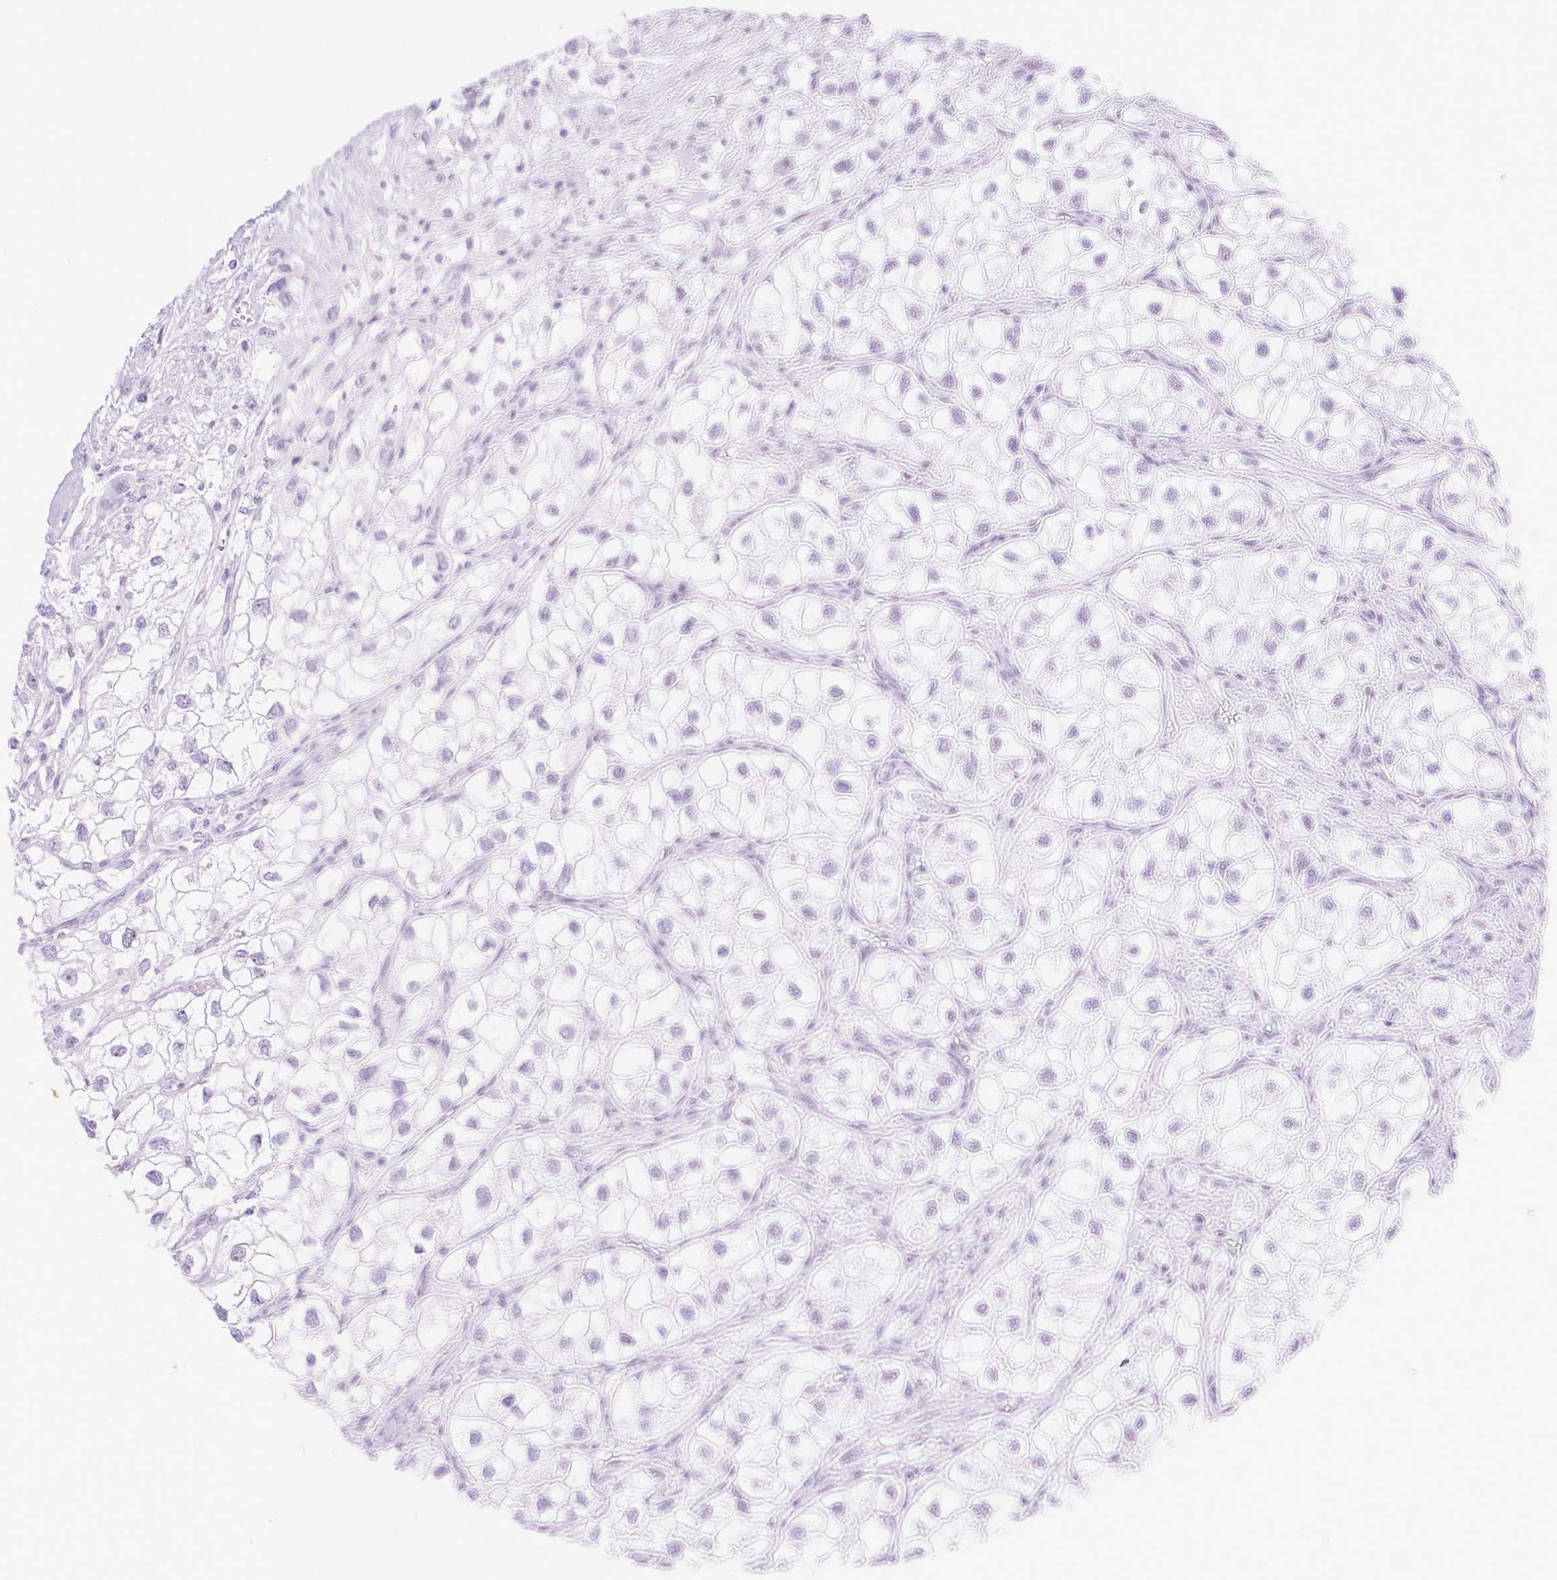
{"staining": {"intensity": "negative", "quantity": "none", "location": "none"}, "tissue": "renal cancer", "cell_type": "Tumor cells", "image_type": "cancer", "snomed": [{"axis": "morphology", "description": "Adenocarcinoma, NOS"}, {"axis": "topography", "description": "Kidney"}], "caption": "There is no significant positivity in tumor cells of adenocarcinoma (renal).", "gene": "SPRR4", "patient": {"sex": "male", "age": 59}}